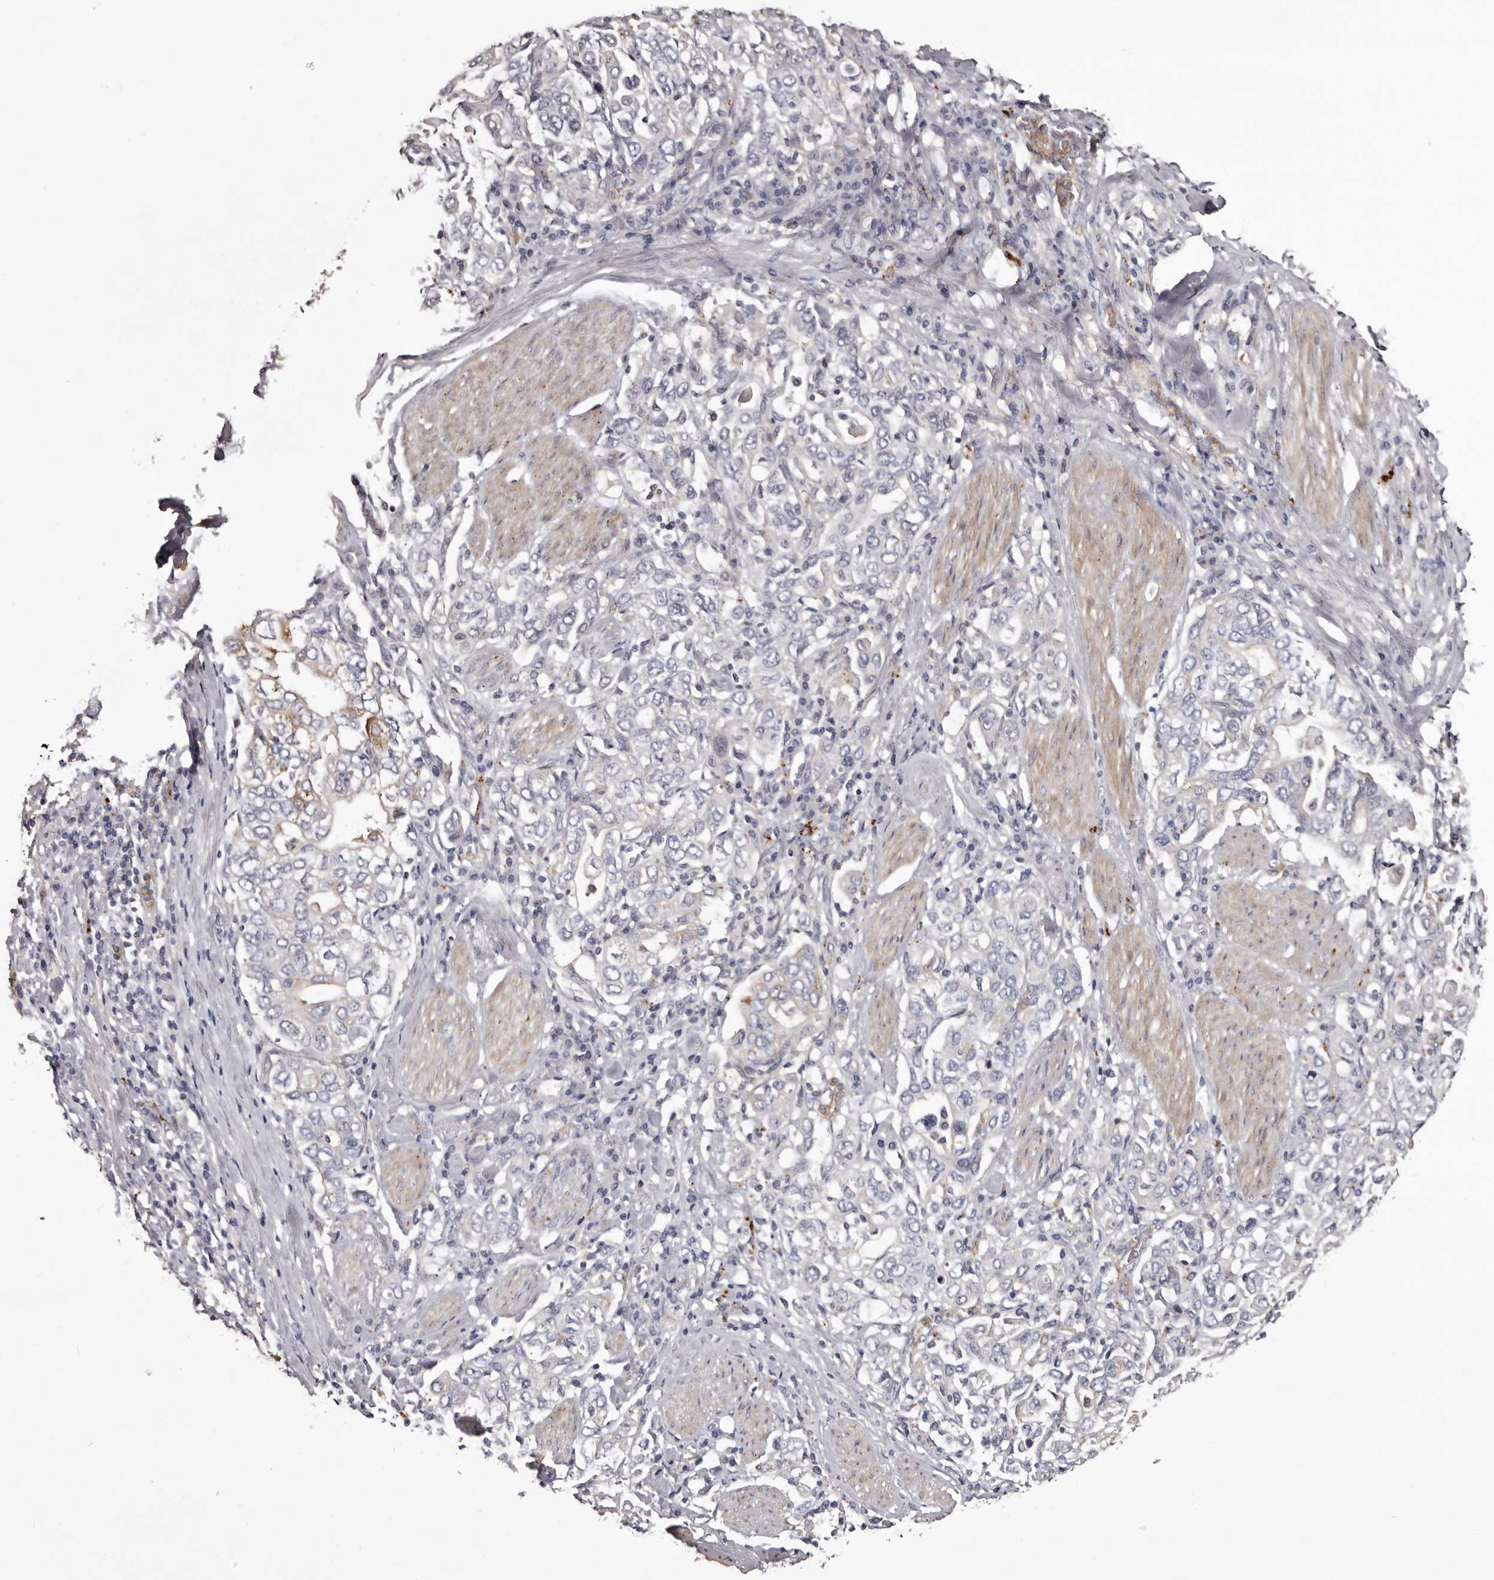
{"staining": {"intensity": "negative", "quantity": "none", "location": "none"}, "tissue": "stomach cancer", "cell_type": "Tumor cells", "image_type": "cancer", "snomed": [{"axis": "morphology", "description": "Adenocarcinoma, NOS"}, {"axis": "topography", "description": "Stomach, upper"}], "caption": "Histopathology image shows no protein staining in tumor cells of stomach cancer tissue.", "gene": "SLC10A4", "patient": {"sex": "male", "age": 62}}